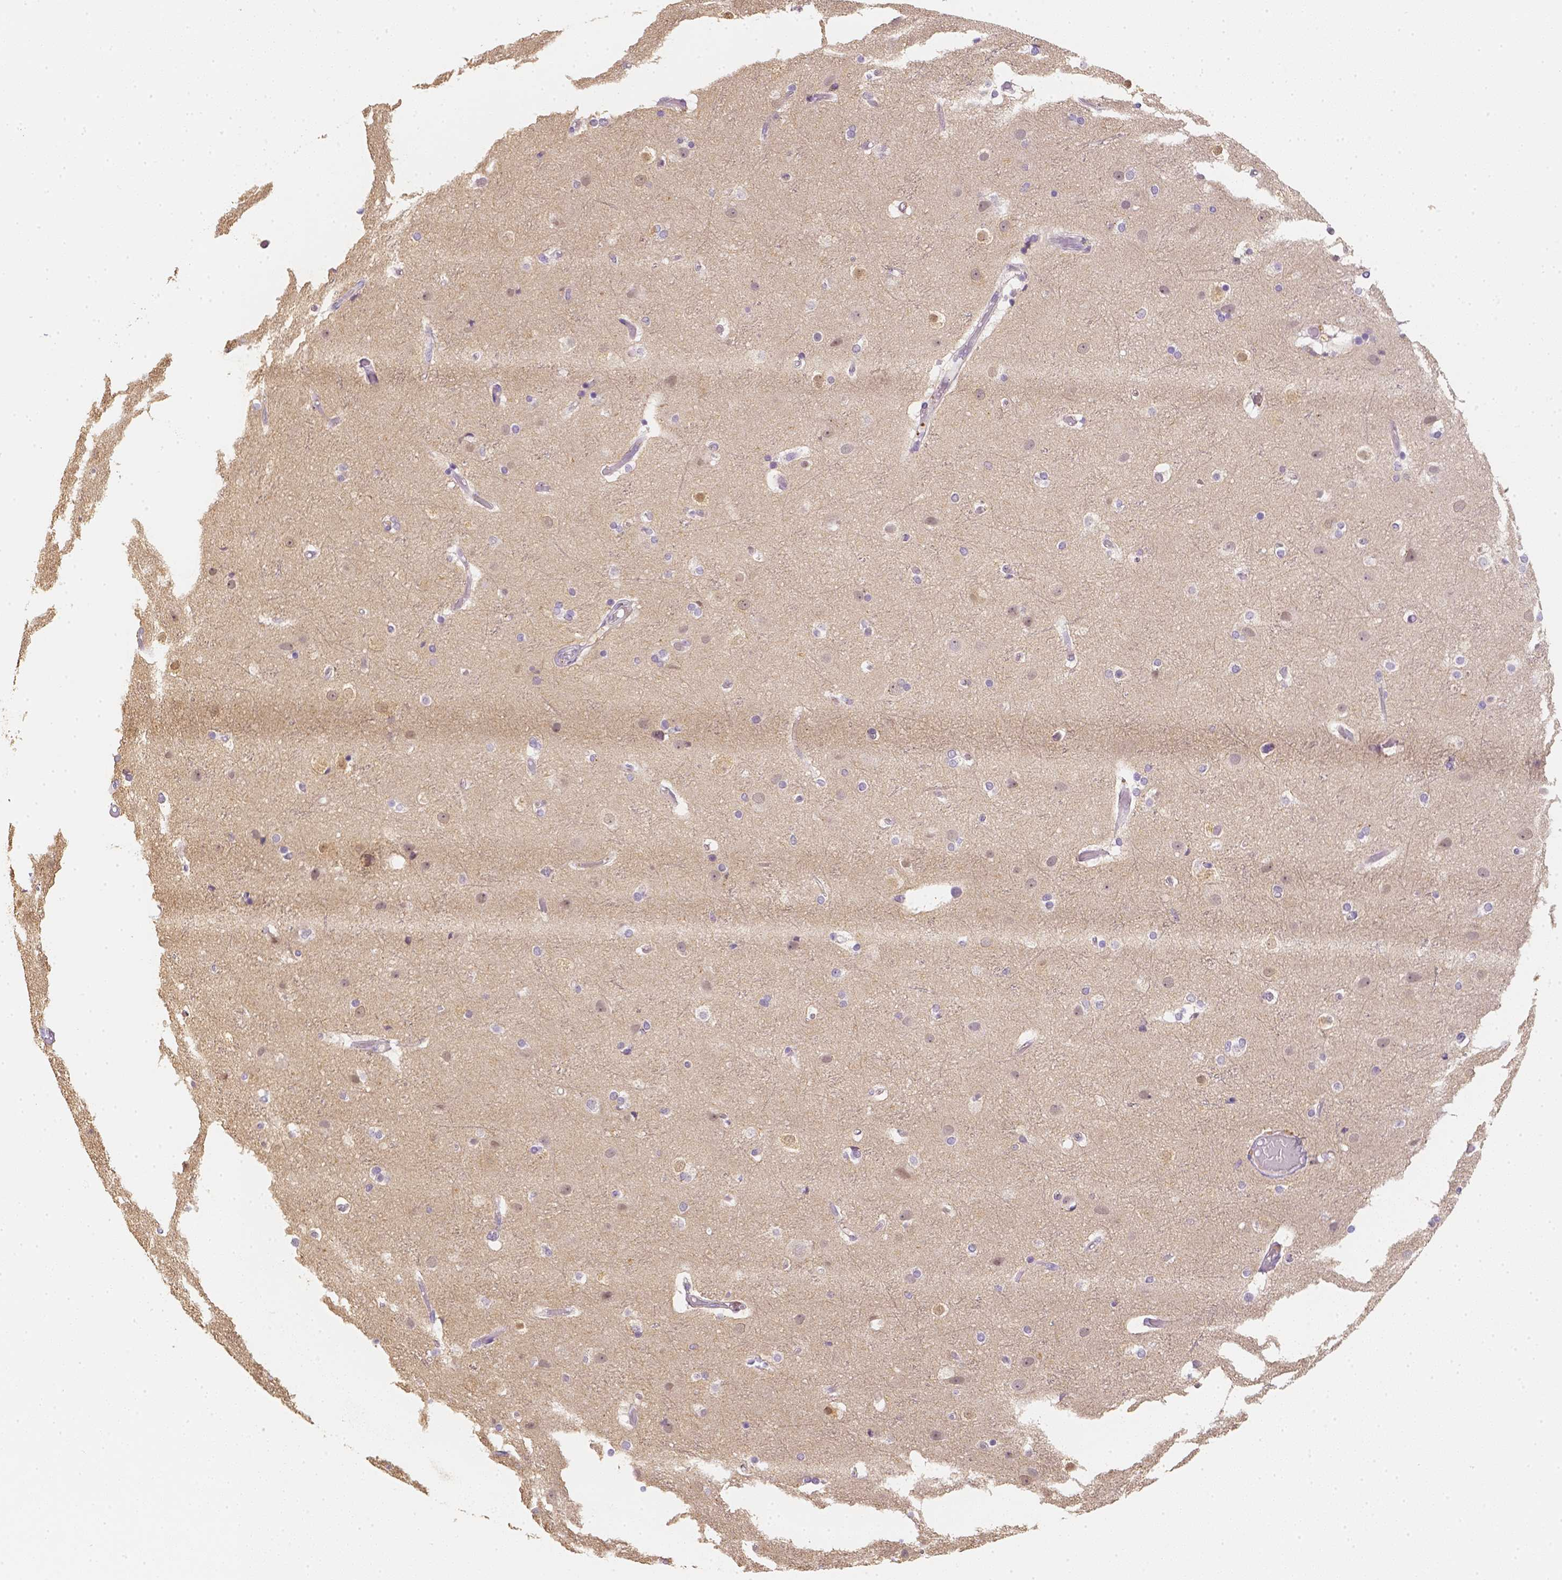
{"staining": {"intensity": "negative", "quantity": "none", "location": "none"}, "tissue": "cerebral cortex", "cell_type": "Endothelial cells", "image_type": "normal", "snomed": [{"axis": "morphology", "description": "Normal tissue, NOS"}, {"axis": "topography", "description": "Cerebral cortex"}], "caption": "This image is of normal cerebral cortex stained with IHC to label a protein in brown with the nuclei are counter-stained blue. There is no expression in endothelial cells.", "gene": "C10orf67", "patient": {"sex": "female", "age": 52}}